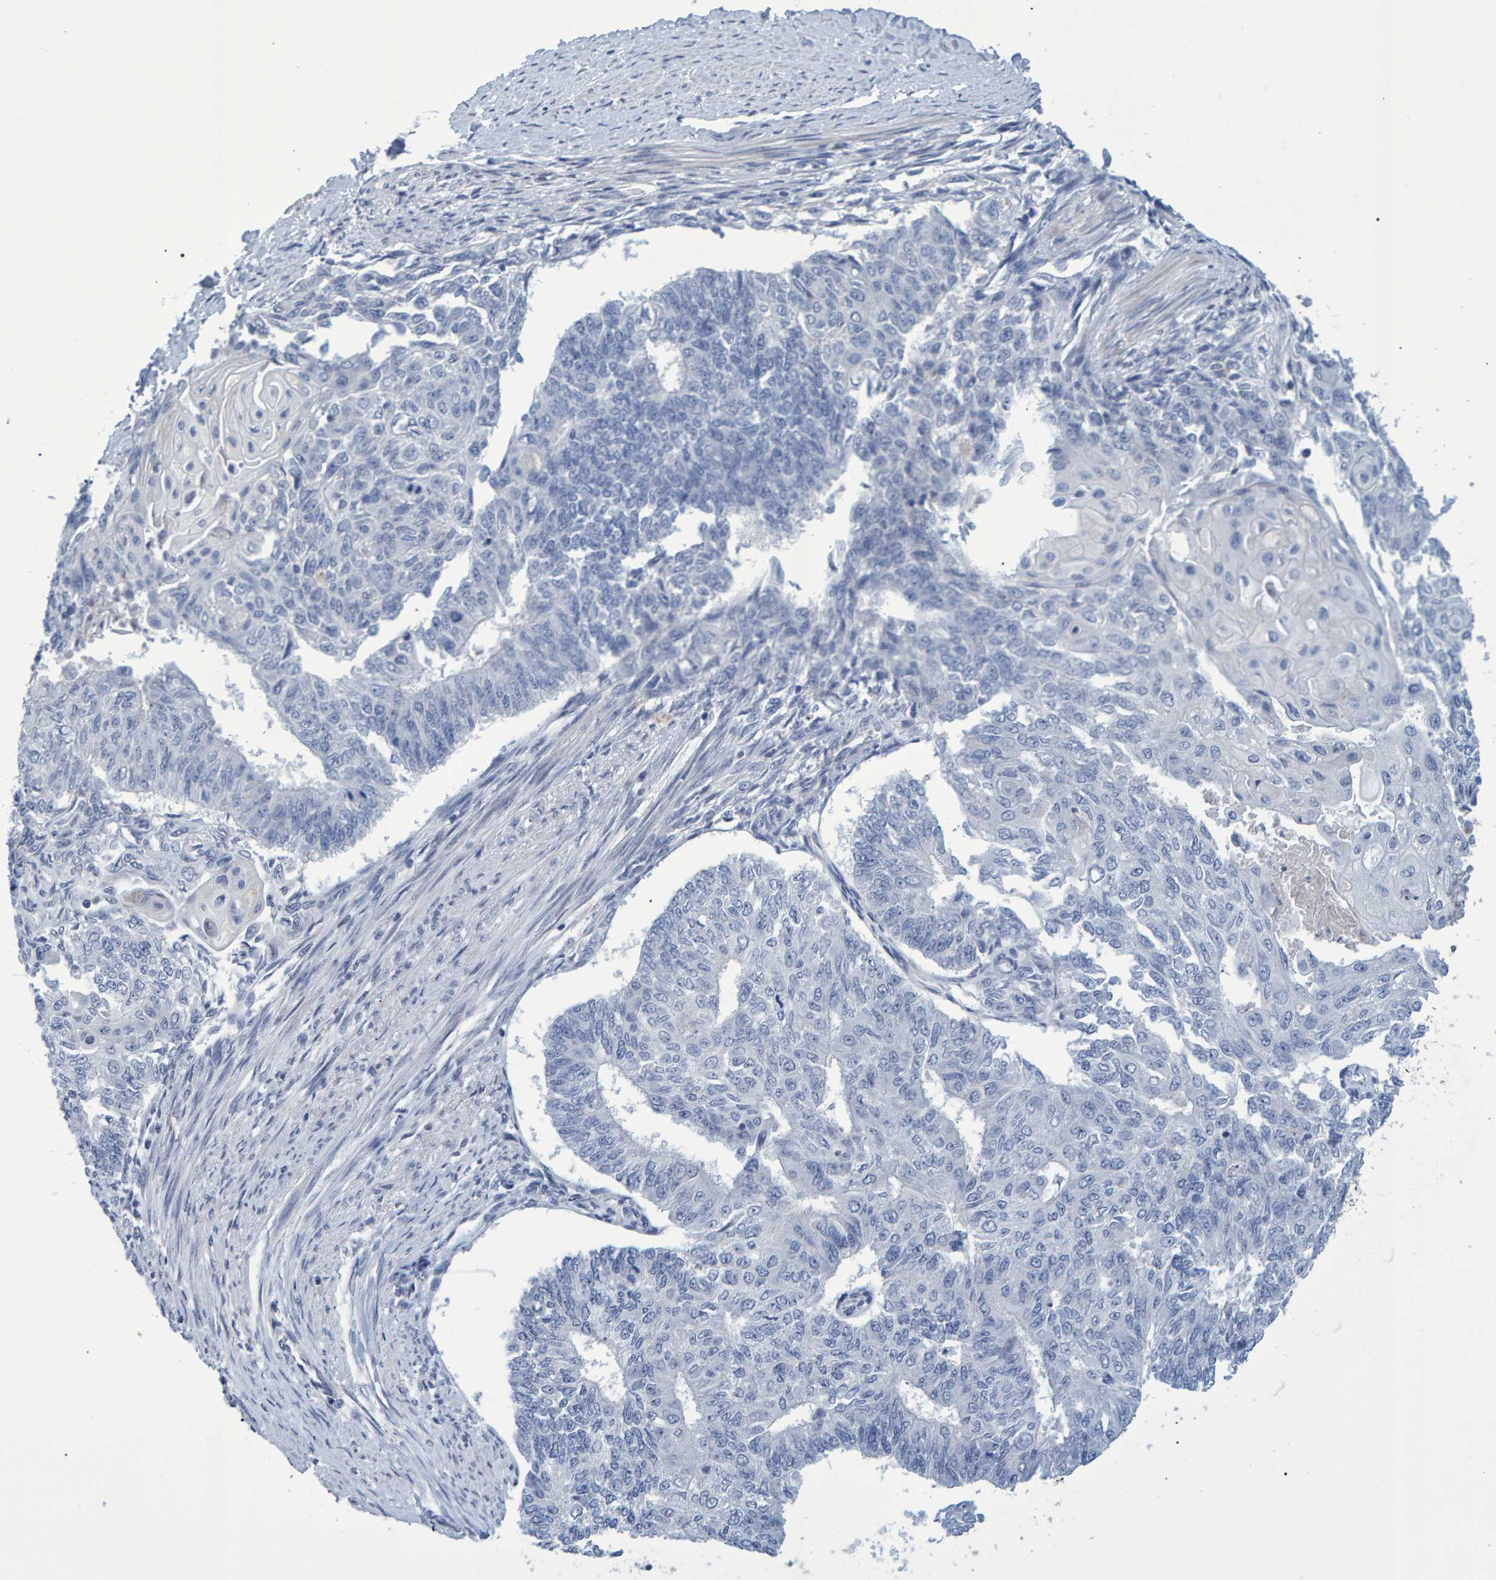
{"staining": {"intensity": "negative", "quantity": "none", "location": "none"}, "tissue": "endometrial cancer", "cell_type": "Tumor cells", "image_type": "cancer", "snomed": [{"axis": "morphology", "description": "Adenocarcinoma, NOS"}, {"axis": "topography", "description": "Endometrium"}], "caption": "Immunohistochemistry (IHC) image of endometrial cancer (adenocarcinoma) stained for a protein (brown), which displays no staining in tumor cells.", "gene": "QKI", "patient": {"sex": "female", "age": 32}}